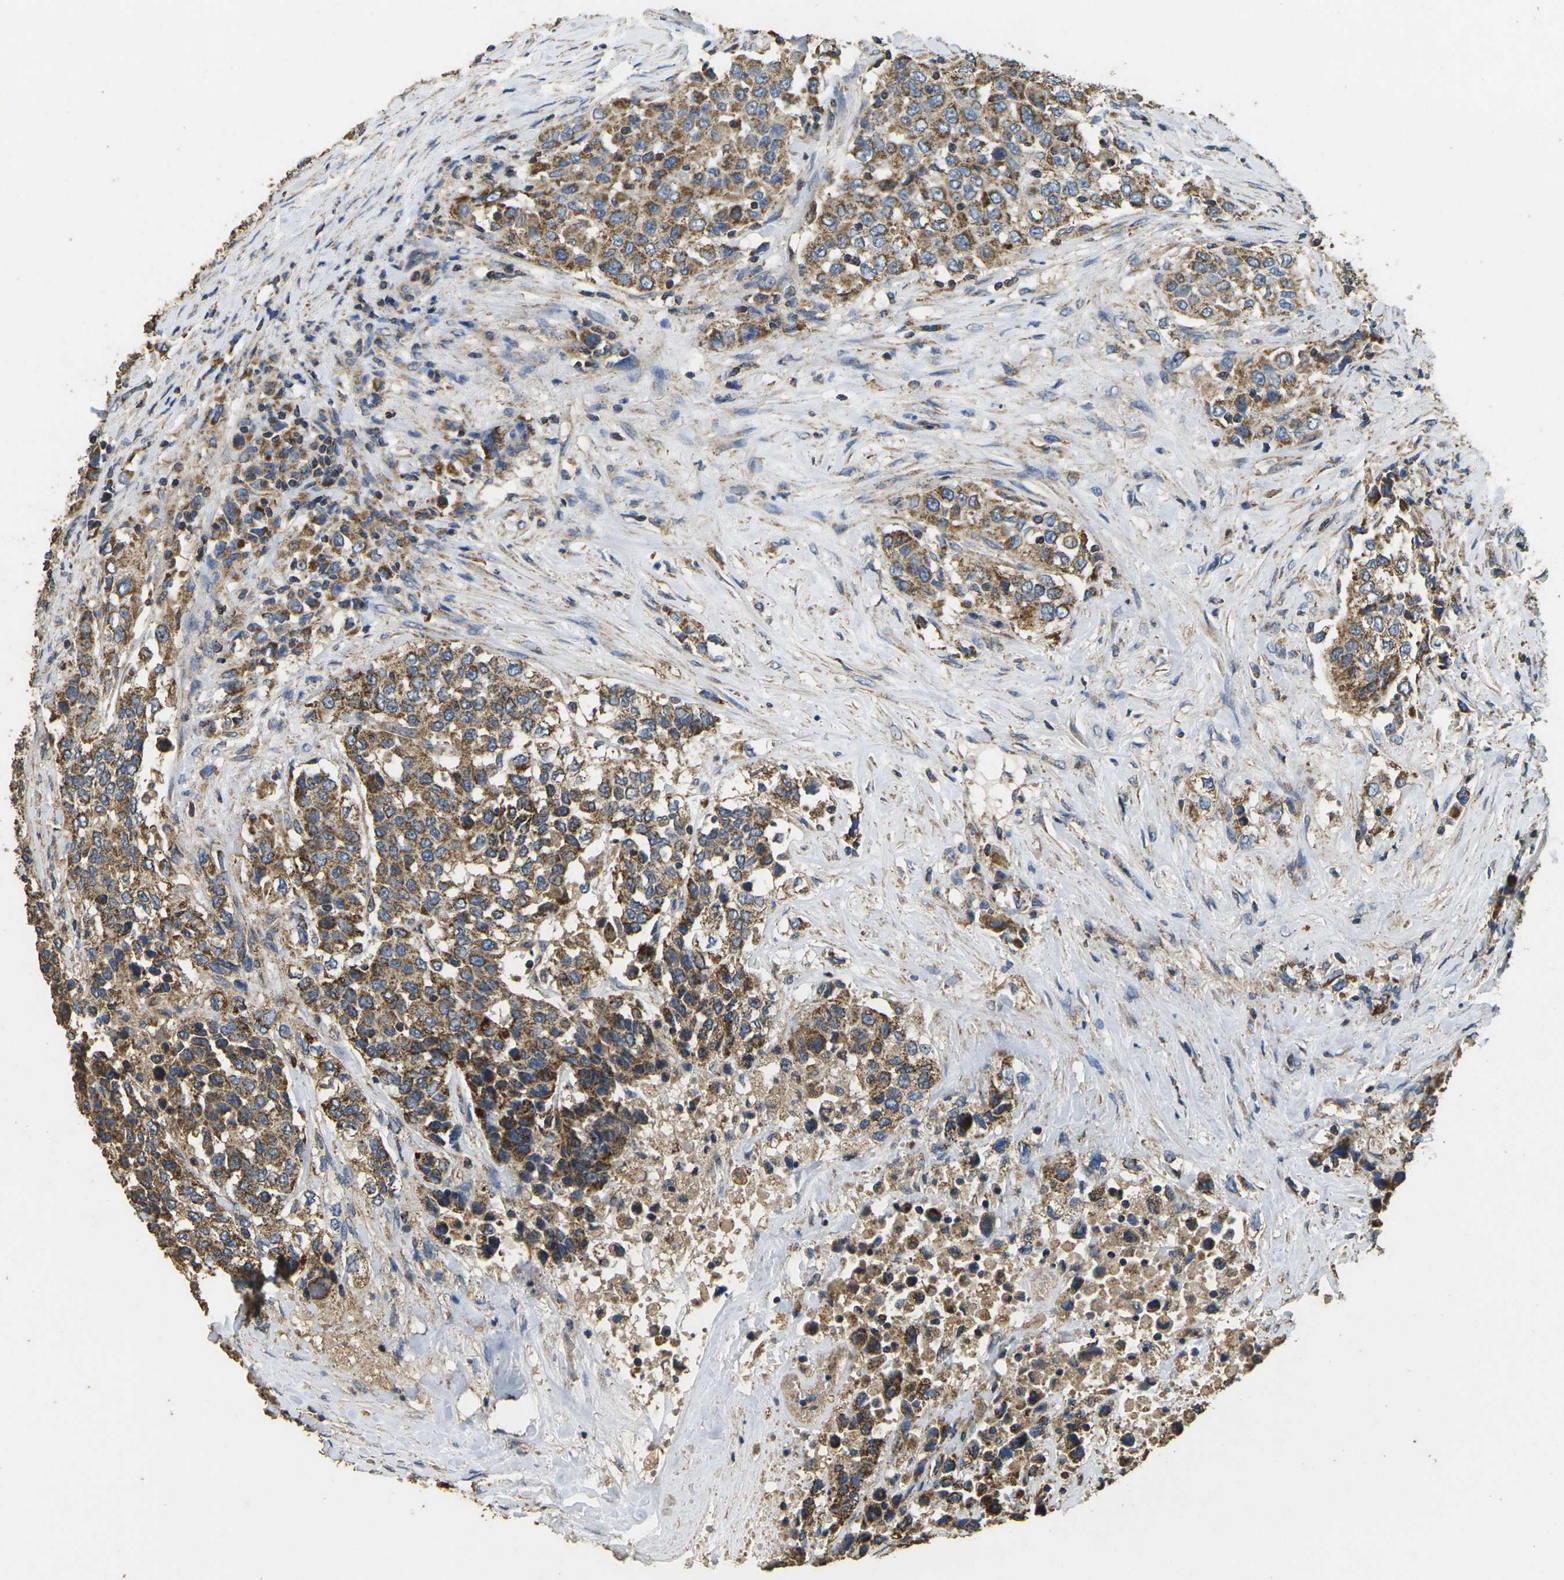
{"staining": {"intensity": "moderate", "quantity": ">75%", "location": "cytoplasmic/membranous"}, "tissue": "urothelial cancer", "cell_type": "Tumor cells", "image_type": "cancer", "snomed": [{"axis": "morphology", "description": "Urothelial carcinoma, High grade"}, {"axis": "topography", "description": "Urinary bladder"}], "caption": "An immunohistochemistry (IHC) image of neoplastic tissue is shown. Protein staining in brown shows moderate cytoplasmic/membranous positivity in high-grade urothelial carcinoma within tumor cells.", "gene": "MAPK11", "patient": {"sex": "female", "age": 80}}